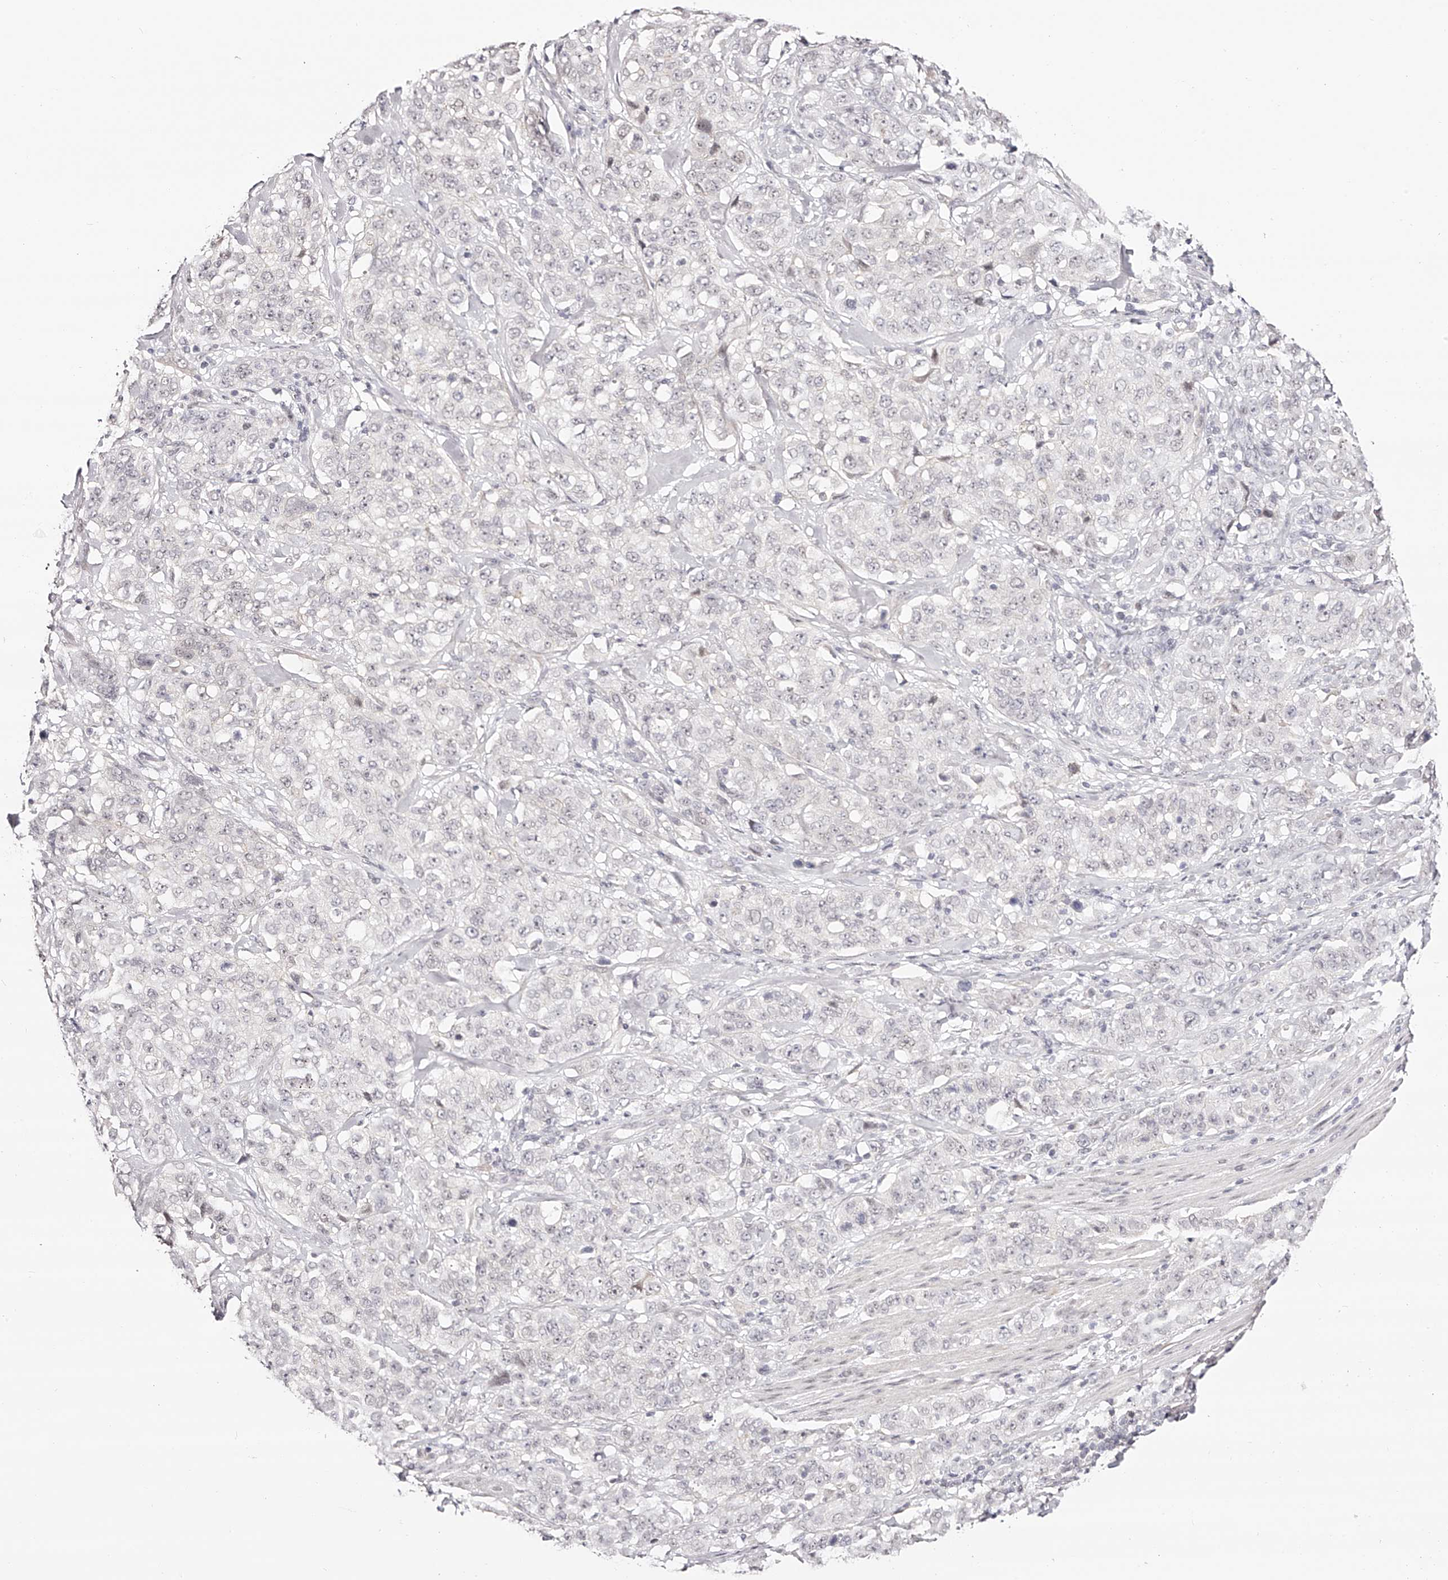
{"staining": {"intensity": "negative", "quantity": "none", "location": "none"}, "tissue": "stomach cancer", "cell_type": "Tumor cells", "image_type": "cancer", "snomed": [{"axis": "morphology", "description": "Adenocarcinoma, NOS"}, {"axis": "topography", "description": "Stomach"}], "caption": "High magnification brightfield microscopy of stomach cancer stained with DAB (3,3'-diaminobenzidine) (brown) and counterstained with hematoxylin (blue): tumor cells show no significant staining.", "gene": "USF3", "patient": {"sex": "male", "age": 48}}